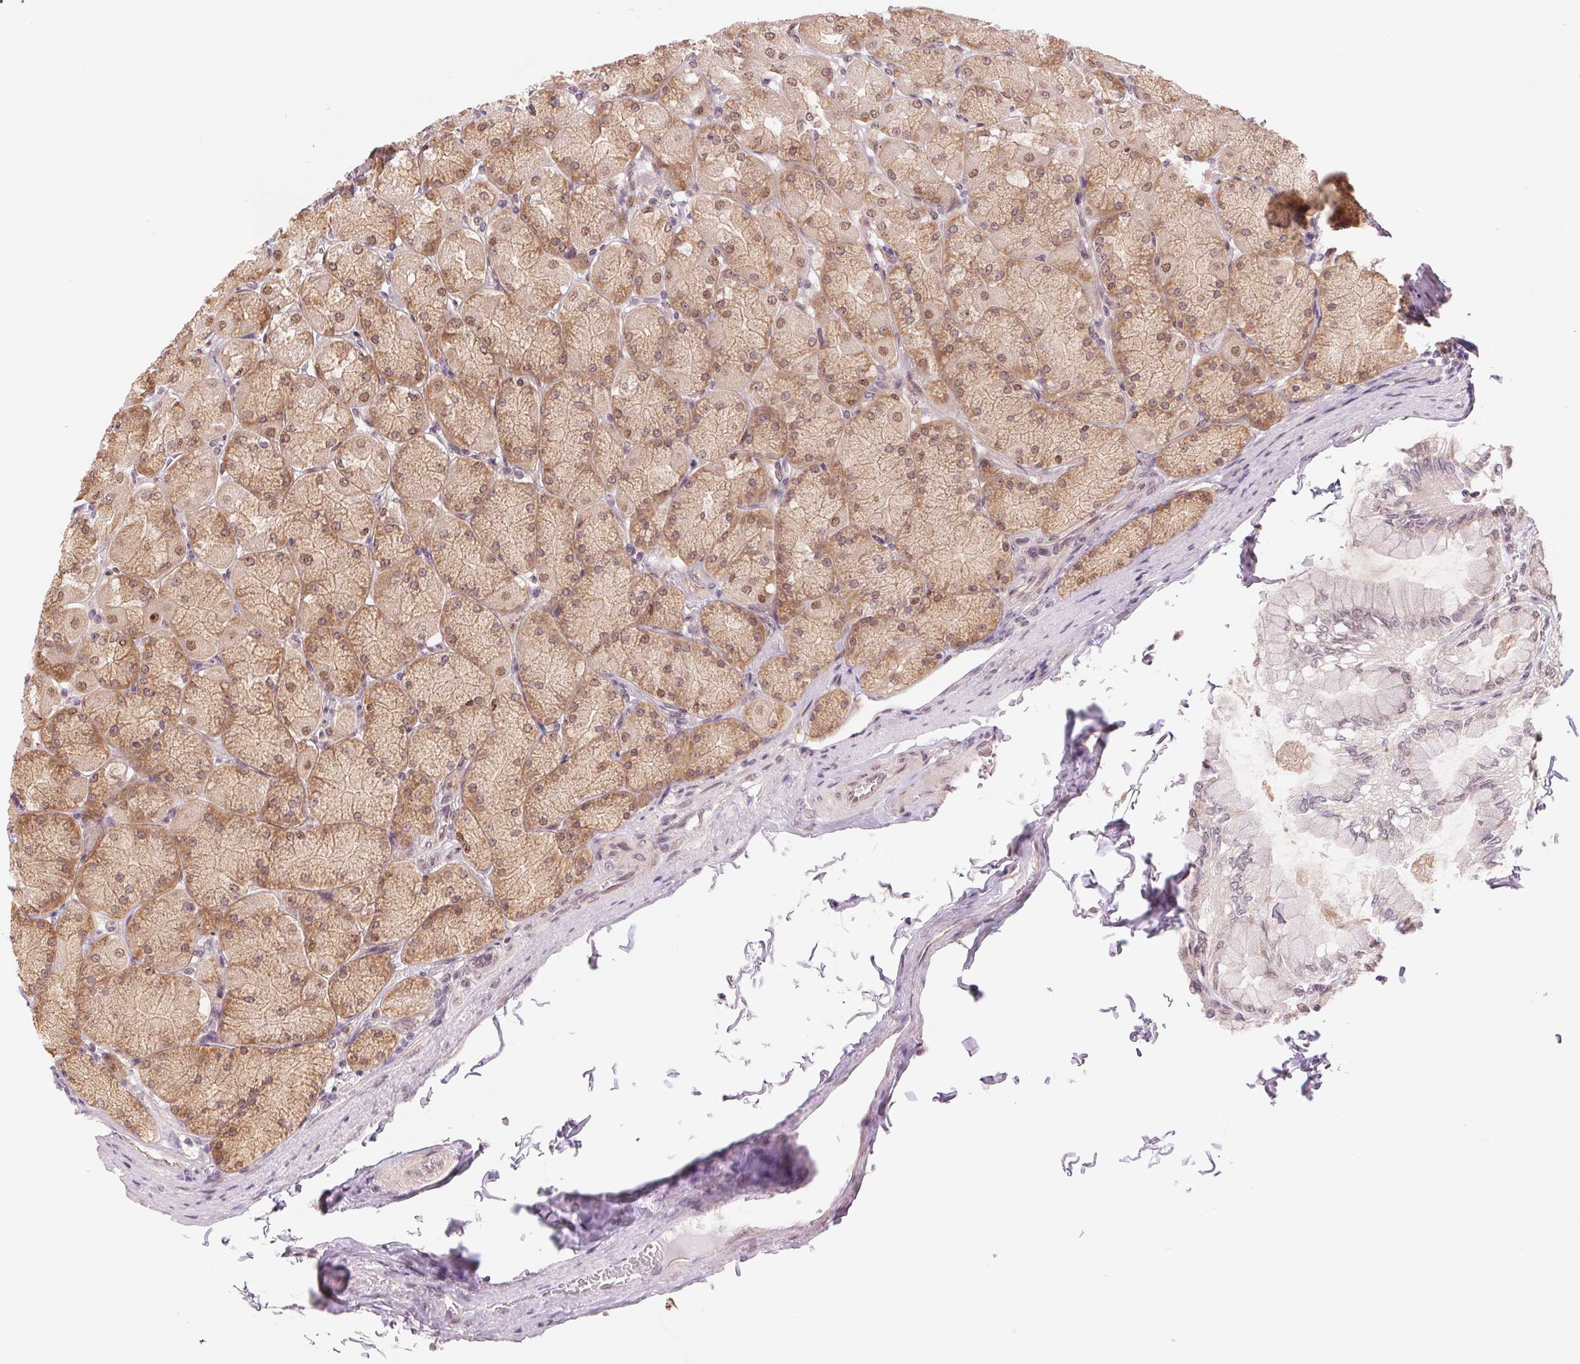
{"staining": {"intensity": "moderate", "quantity": "25%-75%", "location": "cytoplasmic/membranous,nuclear"}, "tissue": "stomach", "cell_type": "Glandular cells", "image_type": "normal", "snomed": [{"axis": "morphology", "description": "Normal tissue, NOS"}, {"axis": "topography", "description": "Stomach, upper"}], "caption": "A brown stain labels moderate cytoplasmic/membranous,nuclear positivity of a protein in glandular cells of normal stomach. (DAB = brown stain, brightfield microscopy at high magnification).", "gene": "ERI3", "patient": {"sex": "female", "age": 56}}